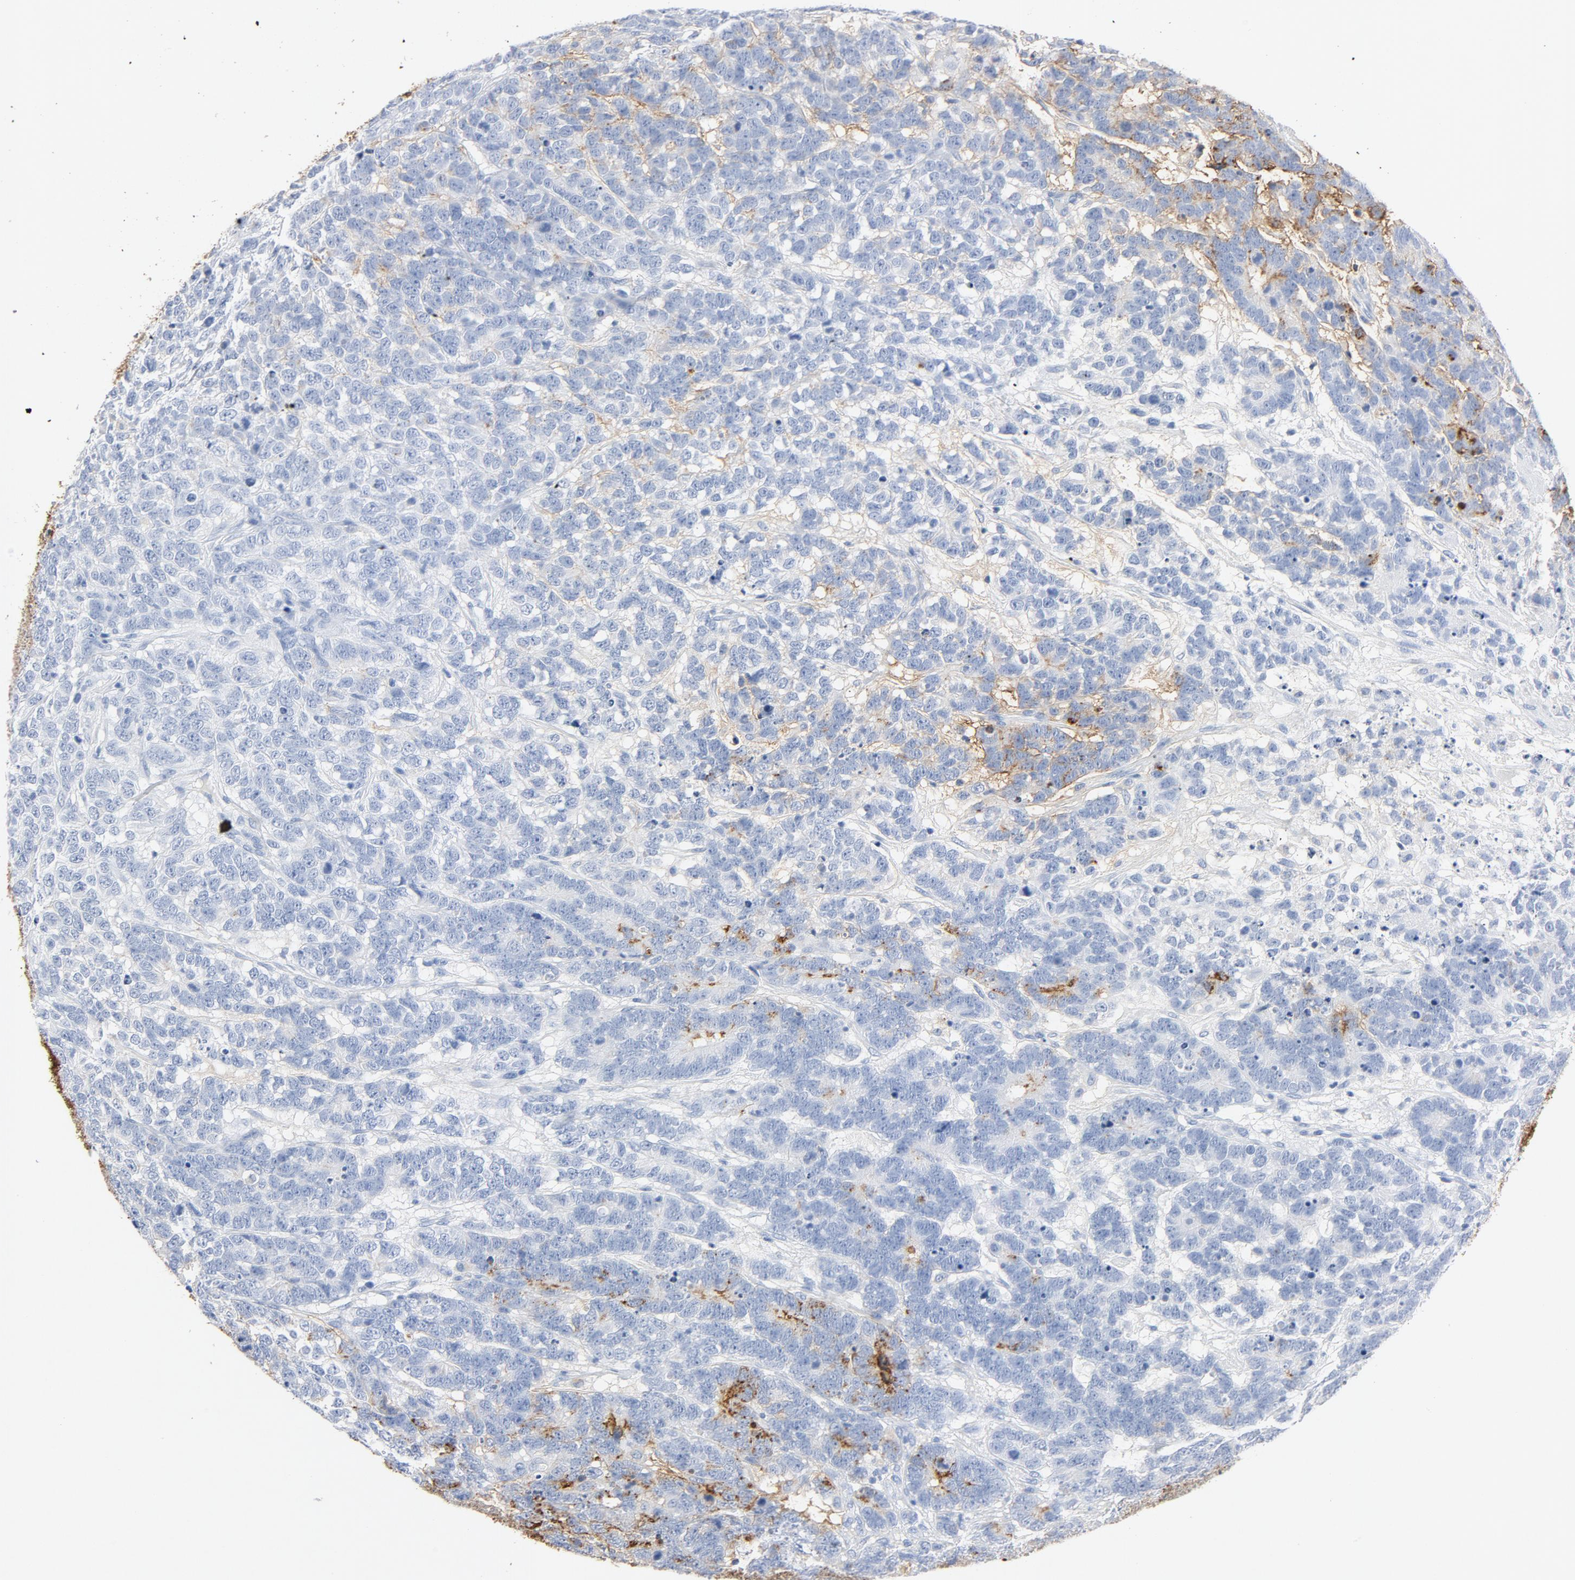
{"staining": {"intensity": "moderate", "quantity": "25%-75%", "location": "cytoplasmic/membranous"}, "tissue": "testis cancer", "cell_type": "Tumor cells", "image_type": "cancer", "snomed": [{"axis": "morphology", "description": "Carcinoma, Embryonal, NOS"}, {"axis": "topography", "description": "Testis"}], "caption": "Brown immunohistochemical staining in human testis embryonal carcinoma demonstrates moderate cytoplasmic/membranous positivity in about 25%-75% of tumor cells. The protein is shown in brown color, while the nuclei are stained blue.", "gene": "PTPRB", "patient": {"sex": "male", "age": 26}}